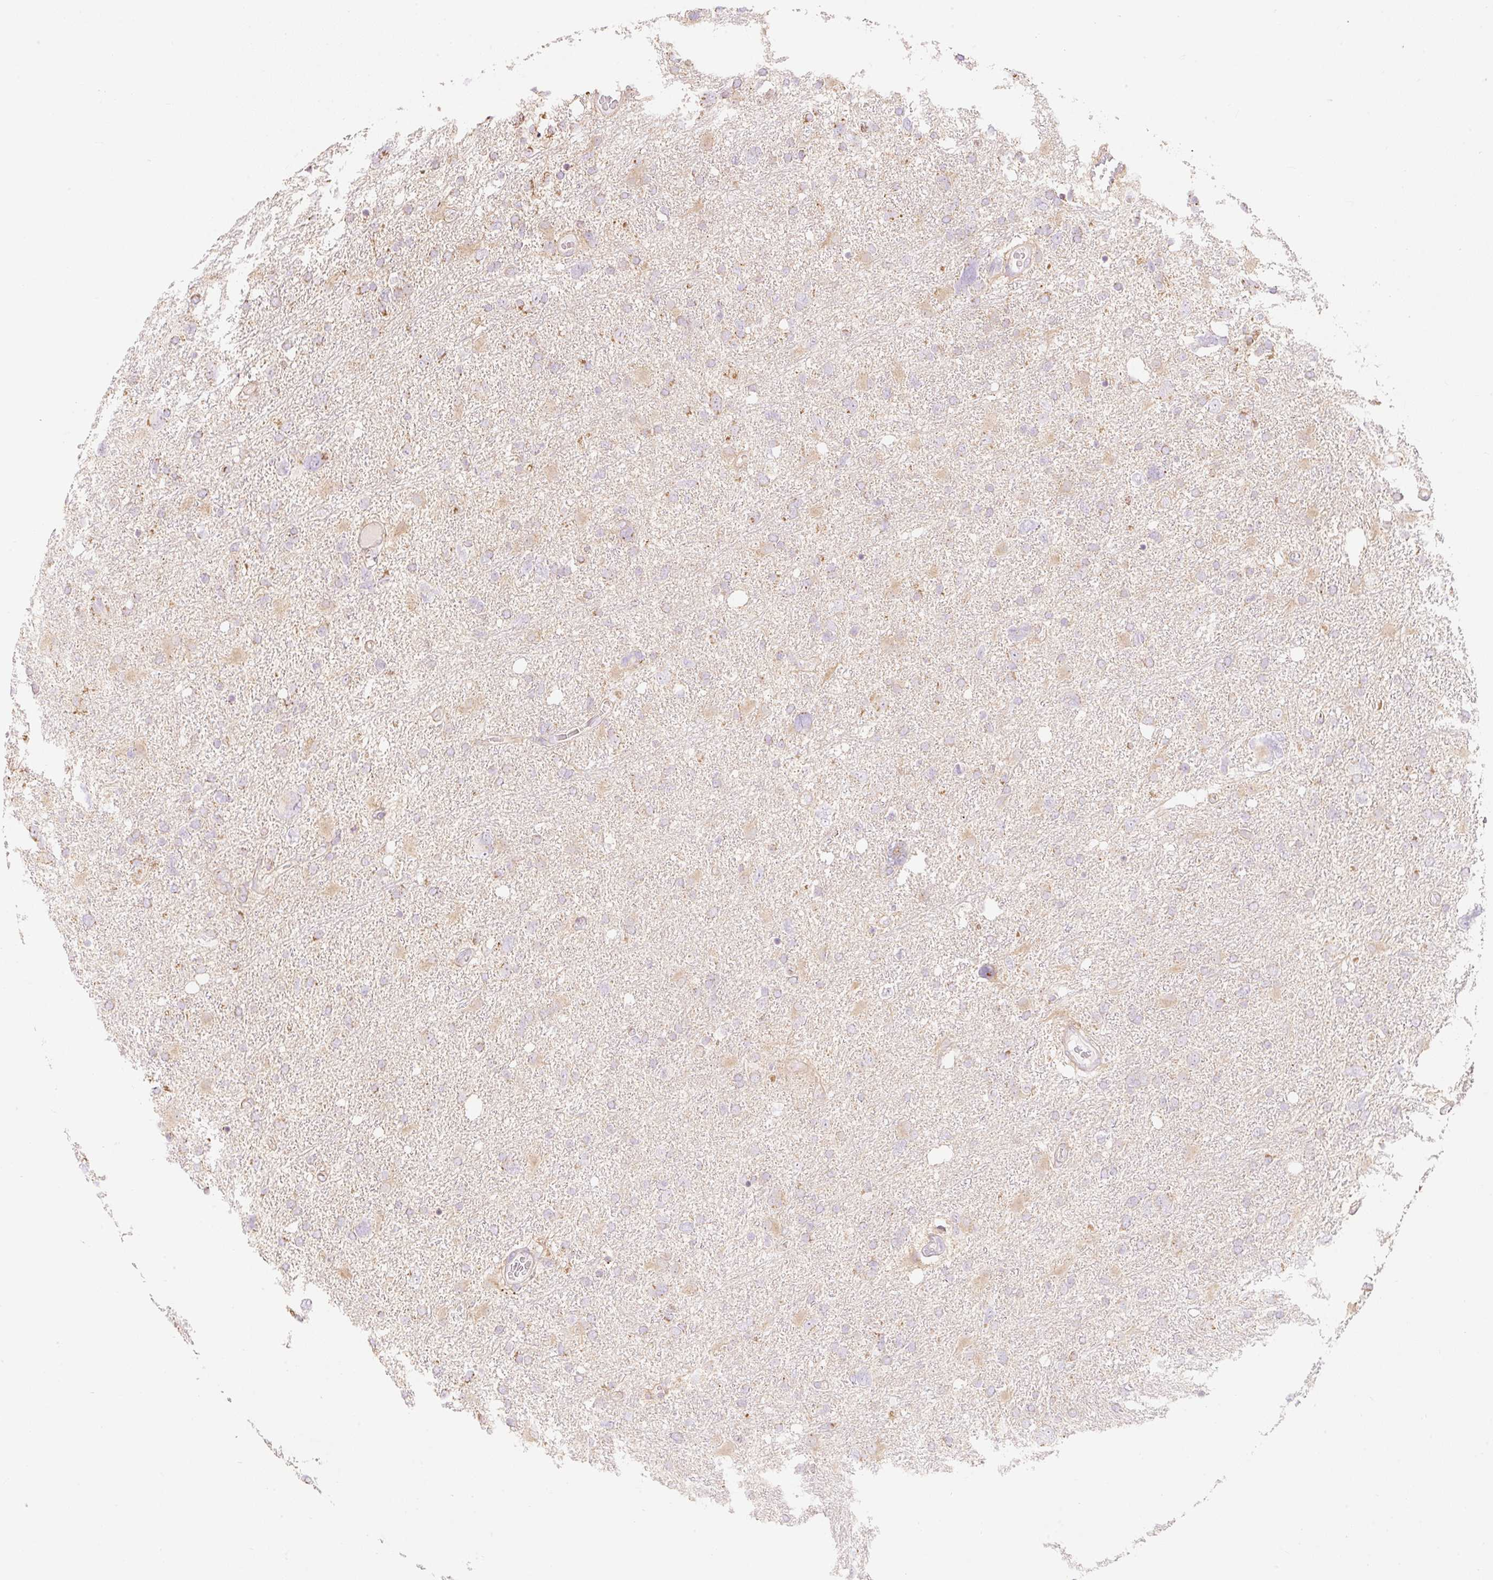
{"staining": {"intensity": "weak", "quantity": "25%-75%", "location": "cytoplasmic/membranous"}, "tissue": "glioma", "cell_type": "Tumor cells", "image_type": "cancer", "snomed": [{"axis": "morphology", "description": "Glioma, malignant, High grade"}, {"axis": "topography", "description": "Brain"}], "caption": "Malignant glioma (high-grade) stained with immunohistochemistry reveals weak cytoplasmic/membranous staining in approximately 25%-75% of tumor cells. The protein of interest is stained brown, and the nuclei are stained in blue (DAB IHC with brightfield microscopy, high magnification).", "gene": "DHX35", "patient": {"sex": "male", "age": 61}}